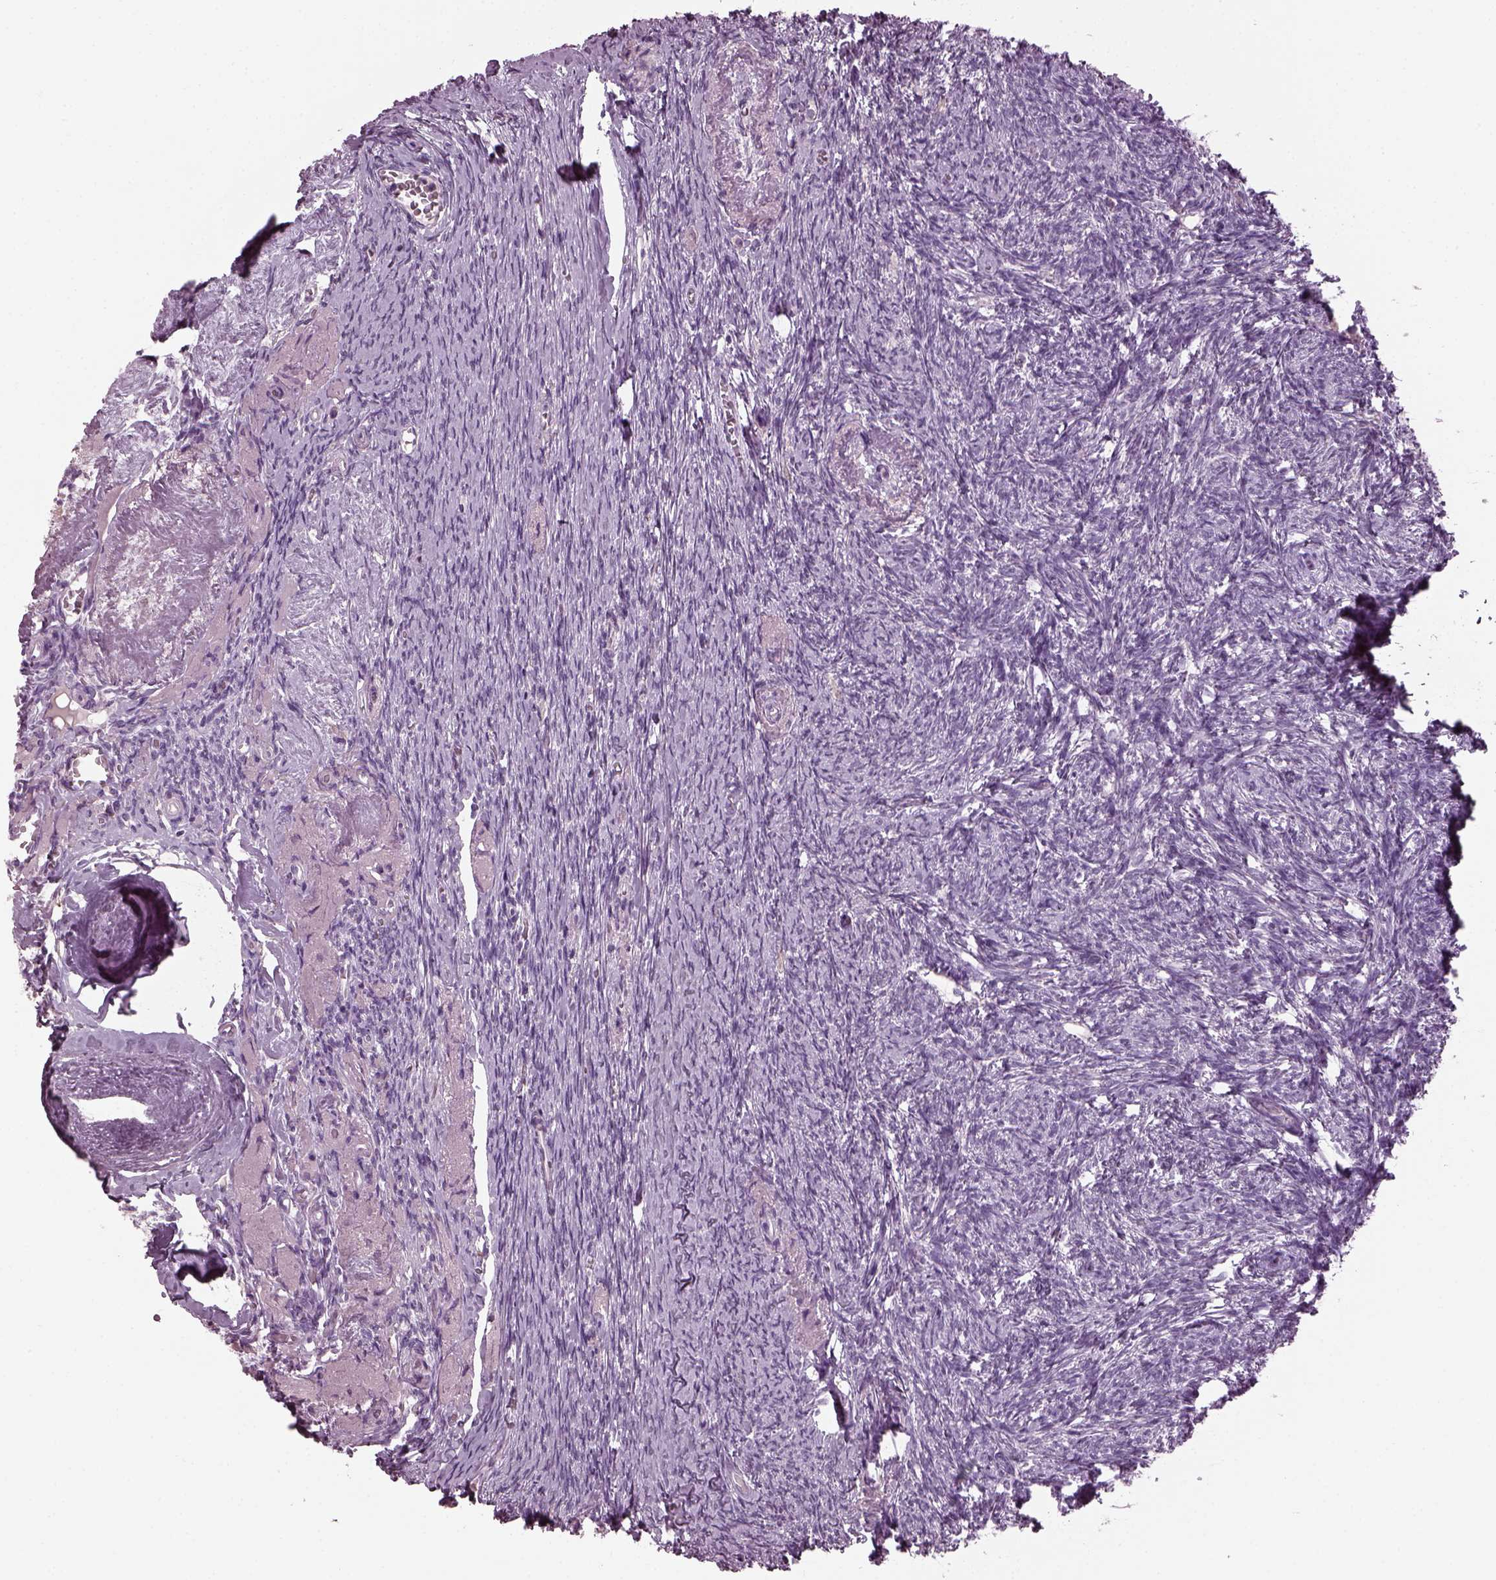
{"staining": {"intensity": "weak", "quantity": "25%-75%", "location": "cytoplasmic/membranous"}, "tissue": "ovary", "cell_type": "Follicle cells", "image_type": "normal", "snomed": [{"axis": "morphology", "description": "Normal tissue, NOS"}, {"axis": "topography", "description": "Ovary"}], "caption": "Immunohistochemical staining of unremarkable ovary demonstrates low levels of weak cytoplasmic/membranous expression in about 25%-75% of follicle cells. (DAB = brown stain, brightfield microscopy at high magnification).", "gene": "TMEM231", "patient": {"sex": "female", "age": 72}}